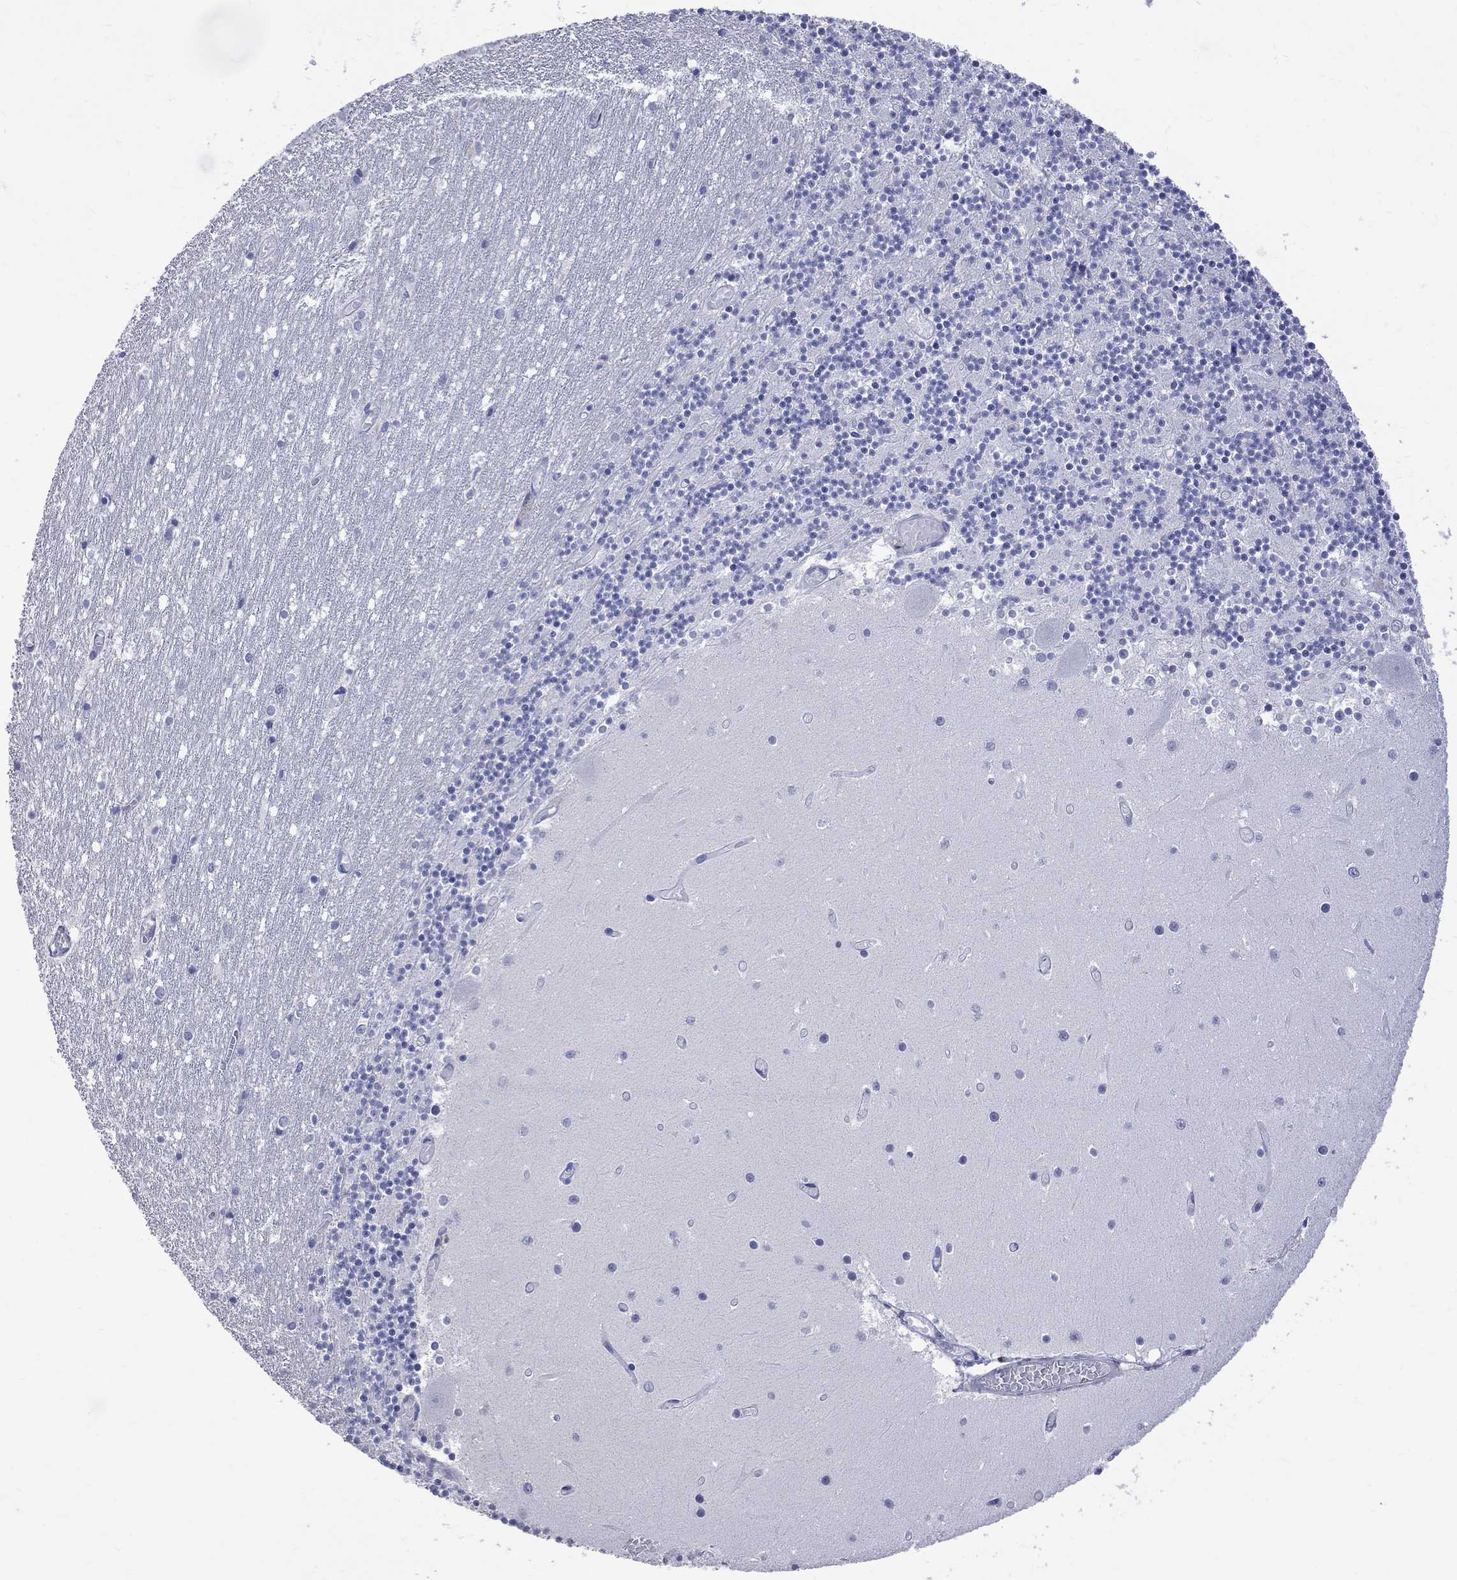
{"staining": {"intensity": "negative", "quantity": "none", "location": "none"}, "tissue": "cerebellum", "cell_type": "Cells in granular layer", "image_type": "normal", "snomed": [{"axis": "morphology", "description": "Normal tissue, NOS"}, {"axis": "topography", "description": "Cerebellum"}], "caption": "Cells in granular layer show no significant positivity in benign cerebellum. (Stains: DAB immunohistochemistry with hematoxylin counter stain, Microscopy: brightfield microscopy at high magnification).", "gene": "BPIFB1", "patient": {"sex": "female", "age": 28}}